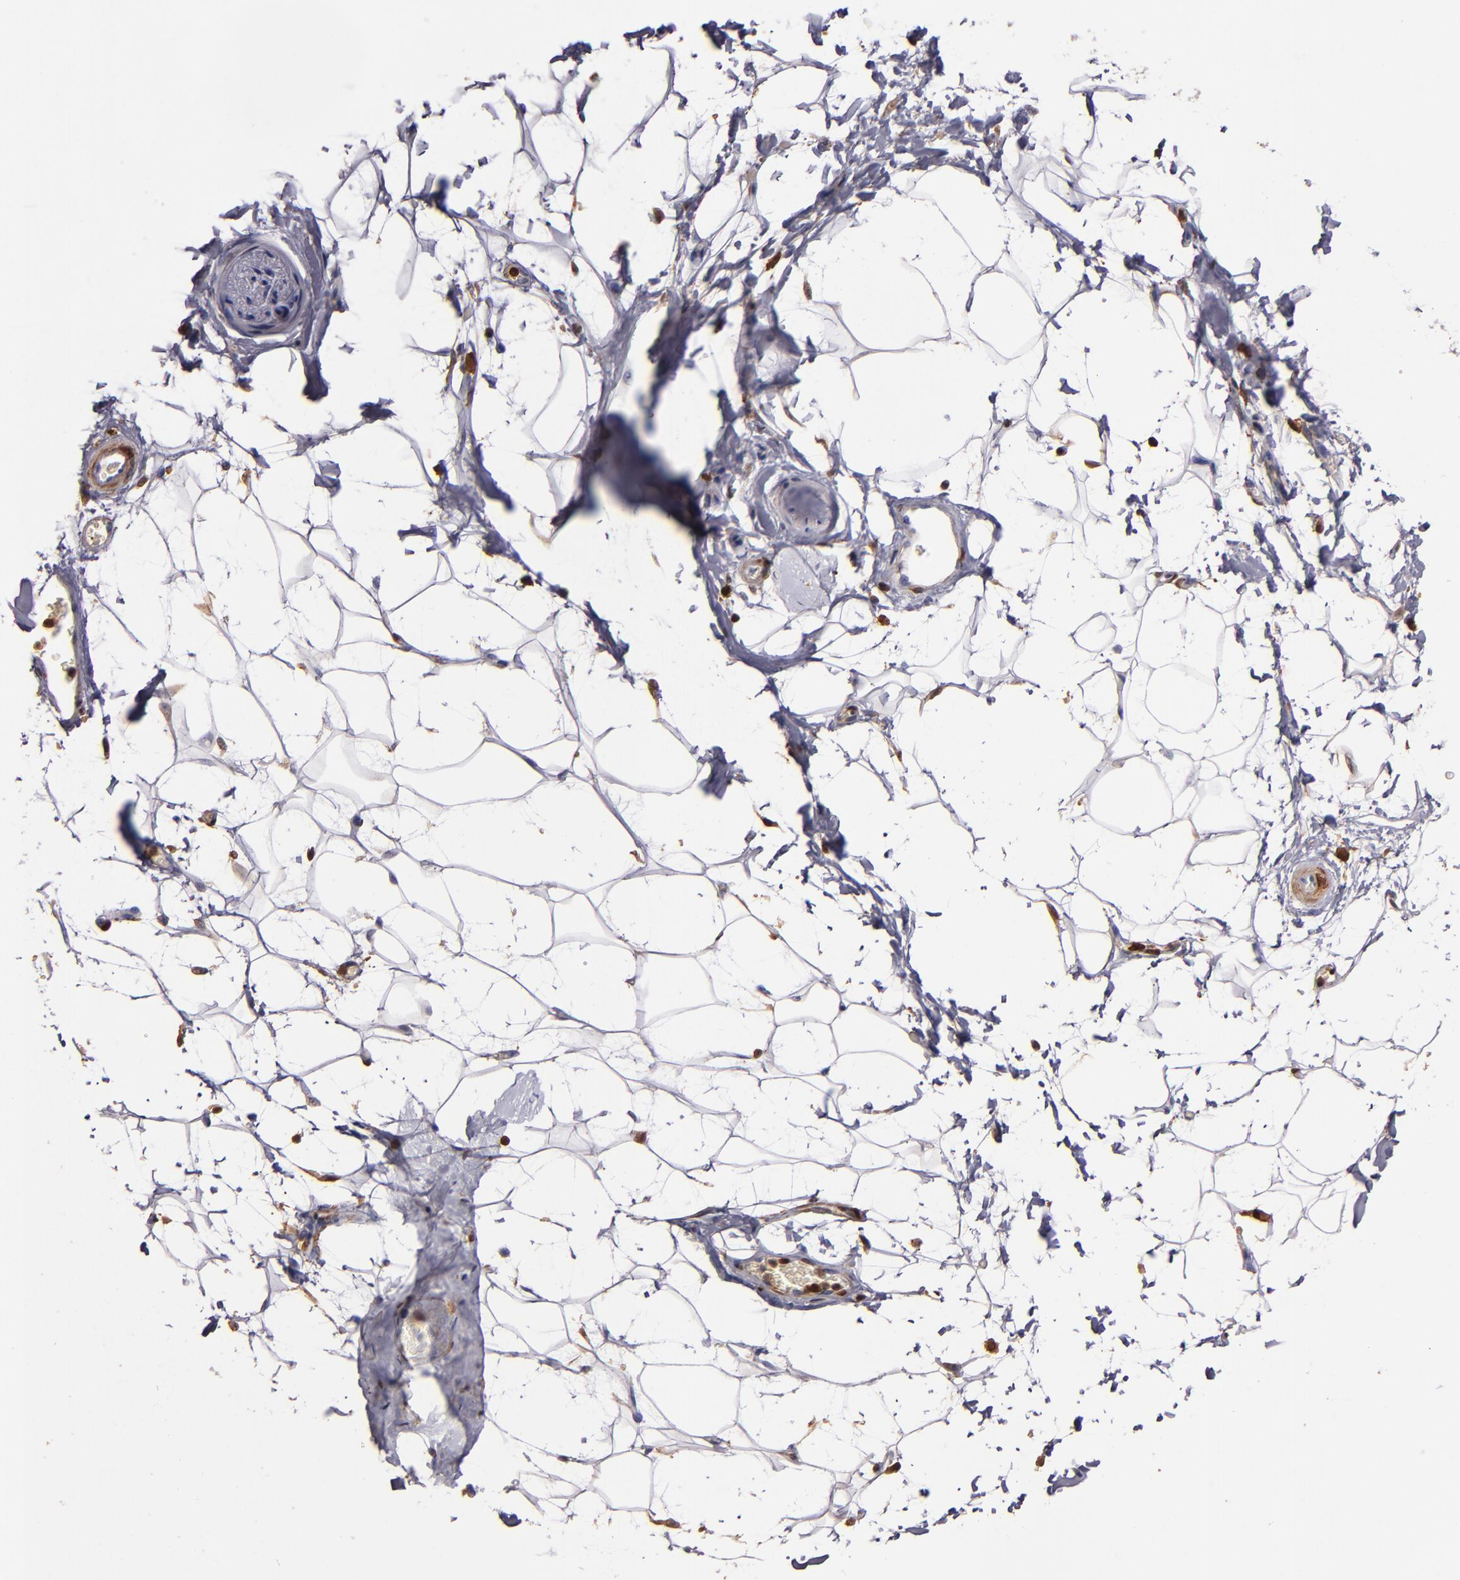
{"staining": {"intensity": "moderate", "quantity": ">75%", "location": "cytoplasmic/membranous"}, "tissue": "adipose tissue", "cell_type": "Adipocytes", "image_type": "normal", "snomed": [{"axis": "morphology", "description": "Normal tissue, NOS"}, {"axis": "topography", "description": "Soft tissue"}], "caption": "An IHC image of normal tissue is shown. Protein staining in brown shows moderate cytoplasmic/membranous positivity in adipose tissue within adipocytes. The protein of interest is shown in brown color, while the nuclei are stained blue.", "gene": "S100A4", "patient": {"sex": "male", "age": 72}}